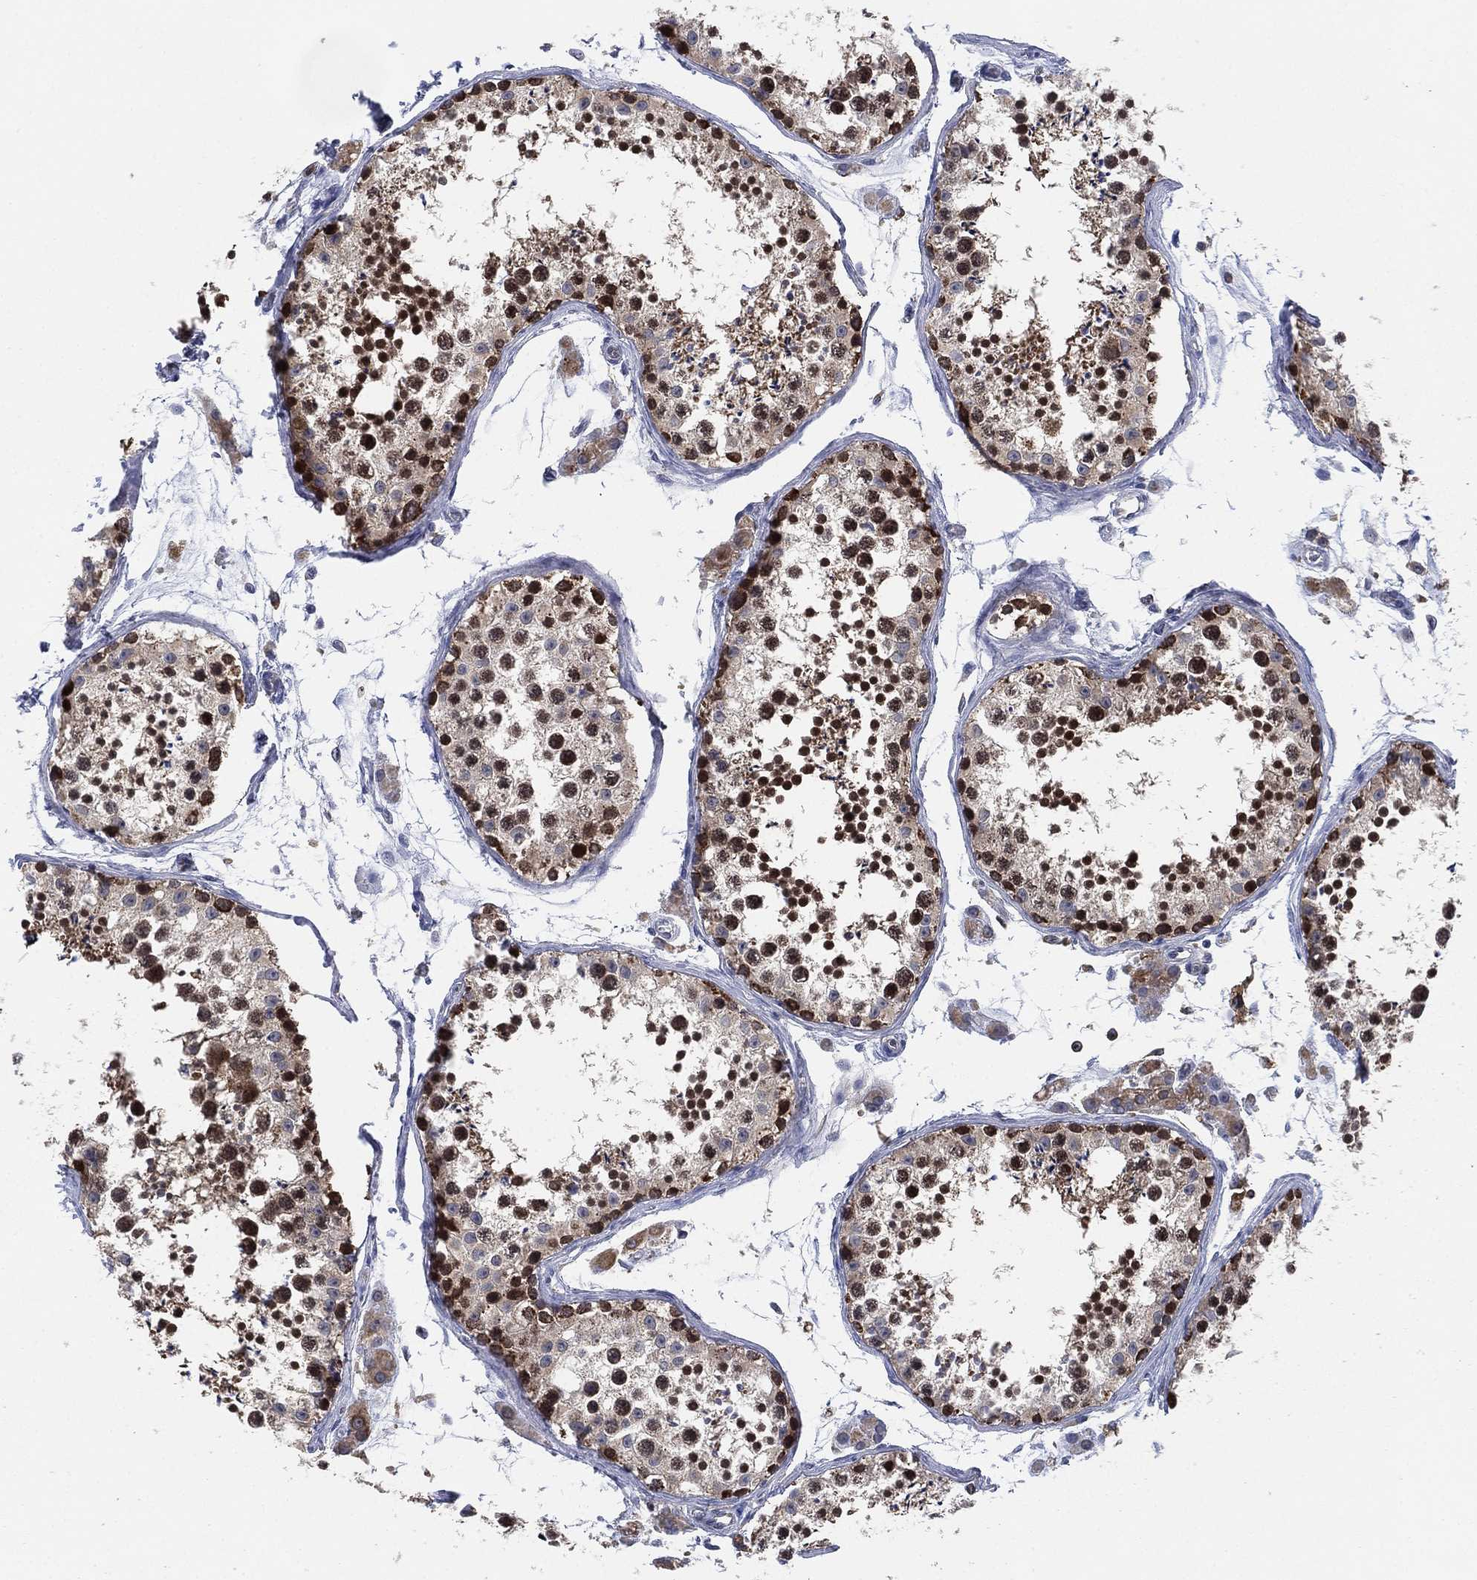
{"staining": {"intensity": "strong", "quantity": ">75%", "location": "cytoplasmic/membranous,nuclear"}, "tissue": "testis", "cell_type": "Cells in seminiferous ducts", "image_type": "normal", "snomed": [{"axis": "morphology", "description": "Normal tissue, NOS"}, {"axis": "topography", "description": "Testis"}], "caption": "Immunohistochemistry staining of normal testis, which exhibits high levels of strong cytoplasmic/membranous,nuclear staining in about >75% of cells in seminiferous ducts indicating strong cytoplasmic/membranous,nuclear protein positivity. The staining was performed using DAB (3,3'-diaminobenzidine) (brown) for protein detection and nuclei were counterstained in hematoxylin (blue).", "gene": "FES", "patient": {"sex": "male", "age": 41}}